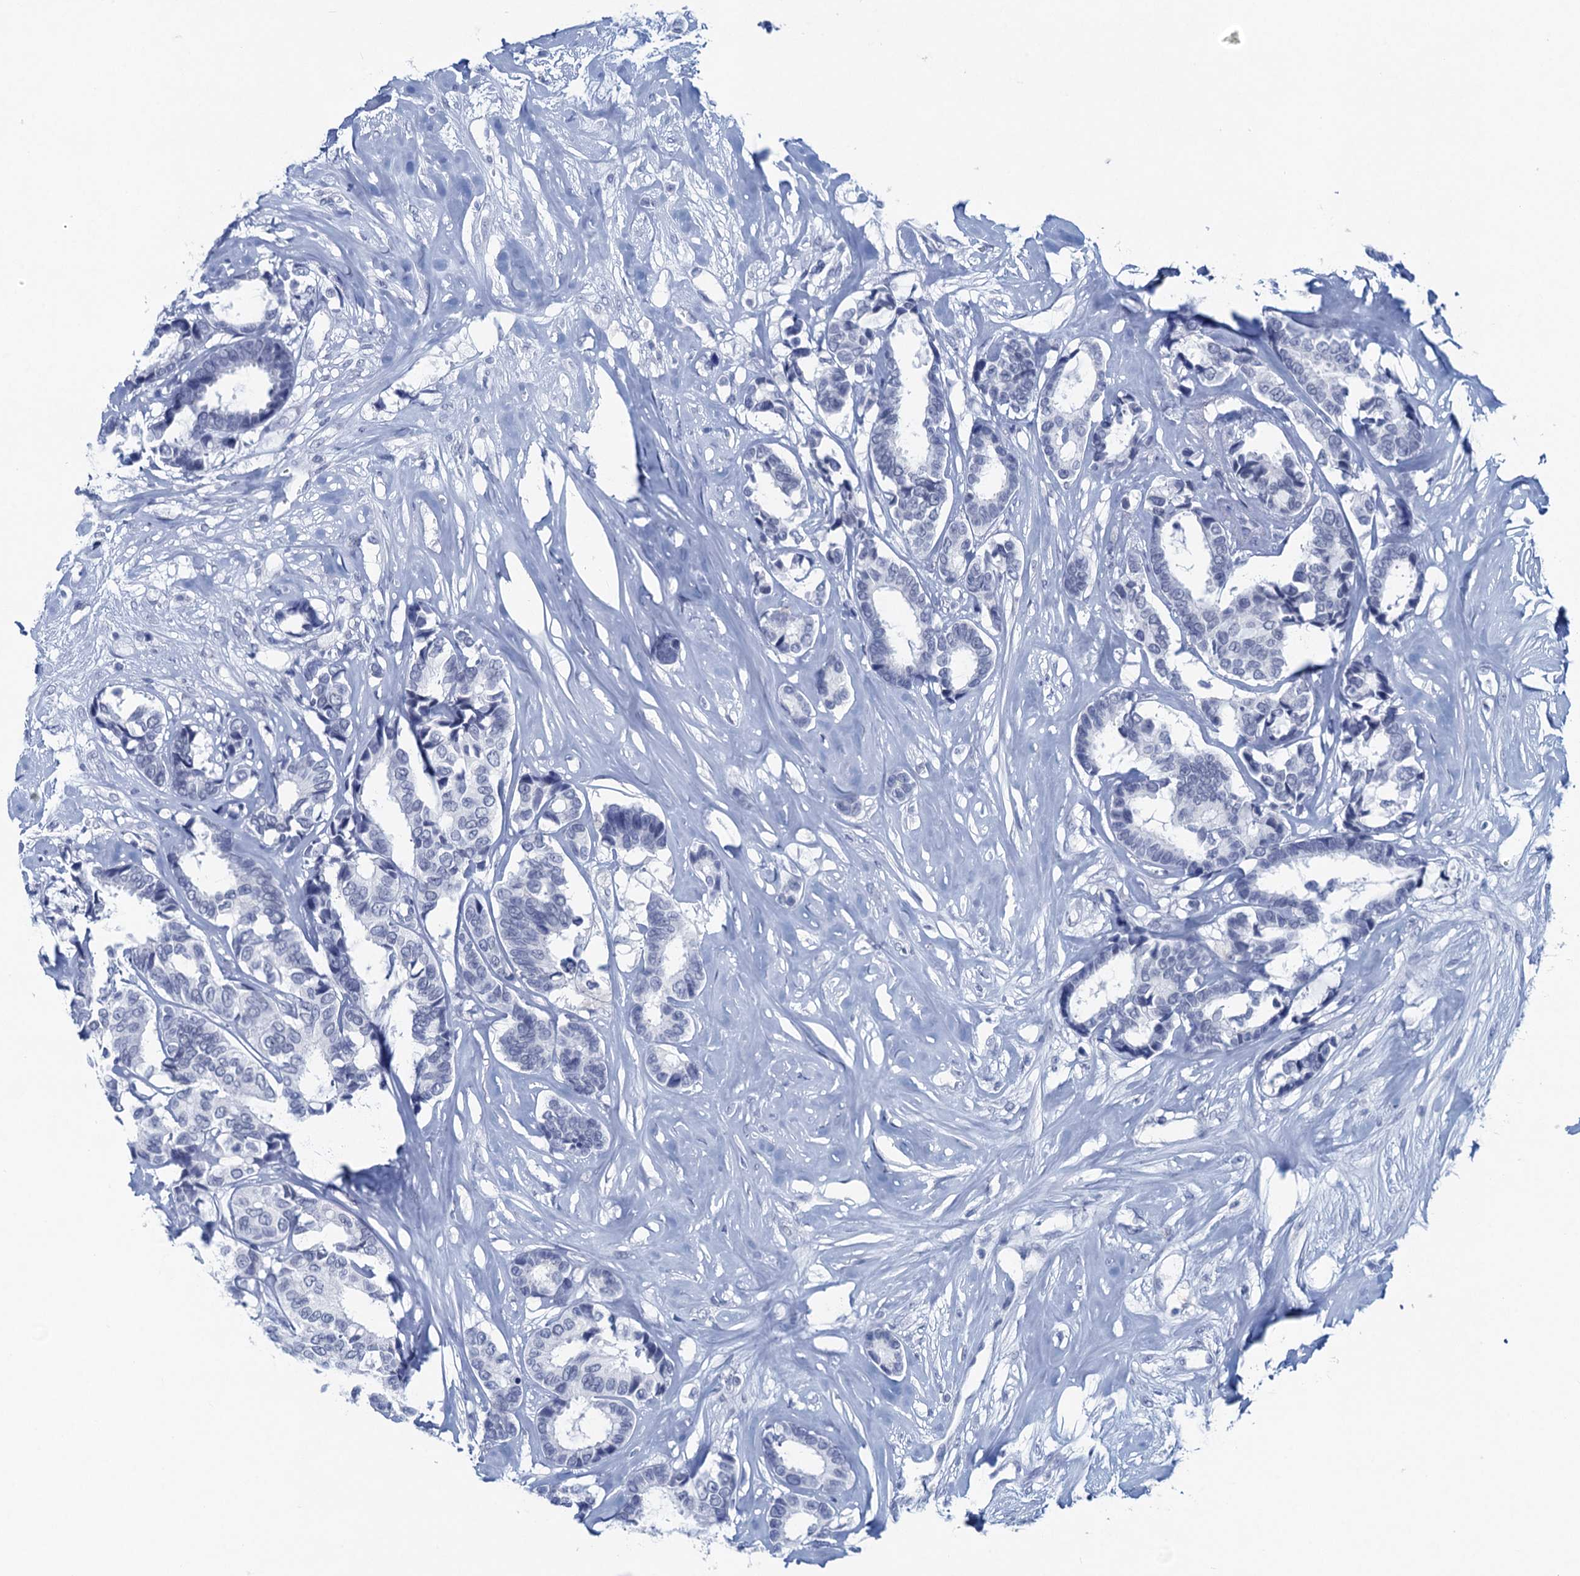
{"staining": {"intensity": "negative", "quantity": "none", "location": "none"}, "tissue": "breast cancer", "cell_type": "Tumor cells", "image_type": "cancer", "snomed": [{"axis": "morphology", "description": "Duct carcinoma"}, {"axis": "topography", "description": "Breast"}], "caption": "High magnification brightfield microscopy of invasive ductal carcinoma (breast) stained with DAB (brown) and counterstained with hematoxylin (blue): tumor cells show no significant expression. (Brightfield microscopy of DAB (3,3'-diaminobenzidine) immunohistochemistry at high magnification).", "gene": "HAPSTR1", "patient": {"sex": "female", "age": 87}}